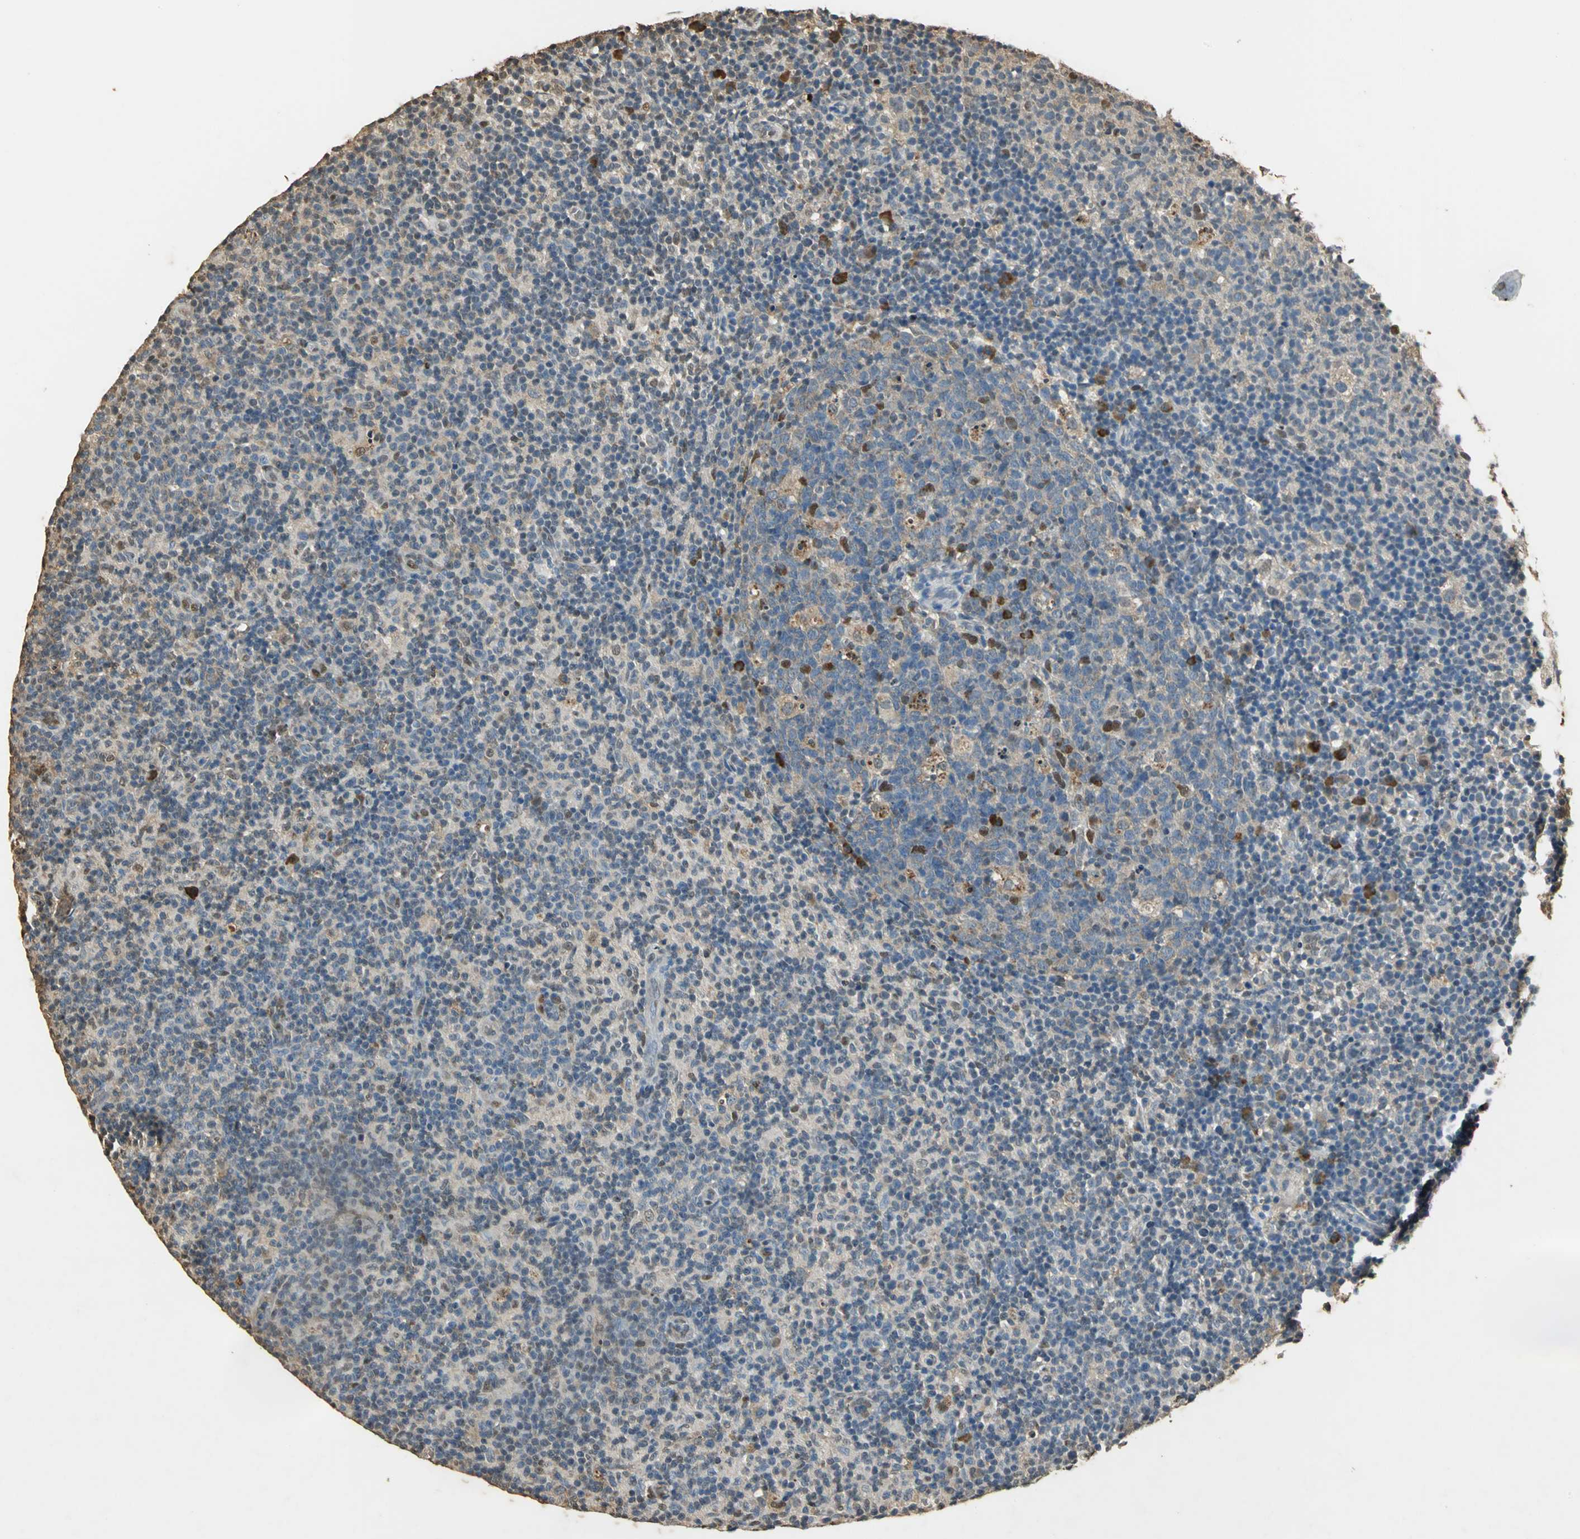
{"staining": {"intensity": "weak", "quantity": ">75%", "location": "cytoplasmic/membranous"}, "tissue": "lymph node", "cell_type": "Germinal center cells", "image_type": "normal", "snomed": [{"axis": "morphology", "description": "Normal tissue, NOS"}, {"axis": "morphology", "description": "Inflammation, NOS"}, {"axis": "topography", "description": "Lymph node"}], "caption": "Normal lymph node shows weak cytoplasmic/membranous expression in about >75% of germinal center cells, visualized by immunohistochemistry.", "gene": "GAPDH", "patient": {"sex": "male", "age": 55}}